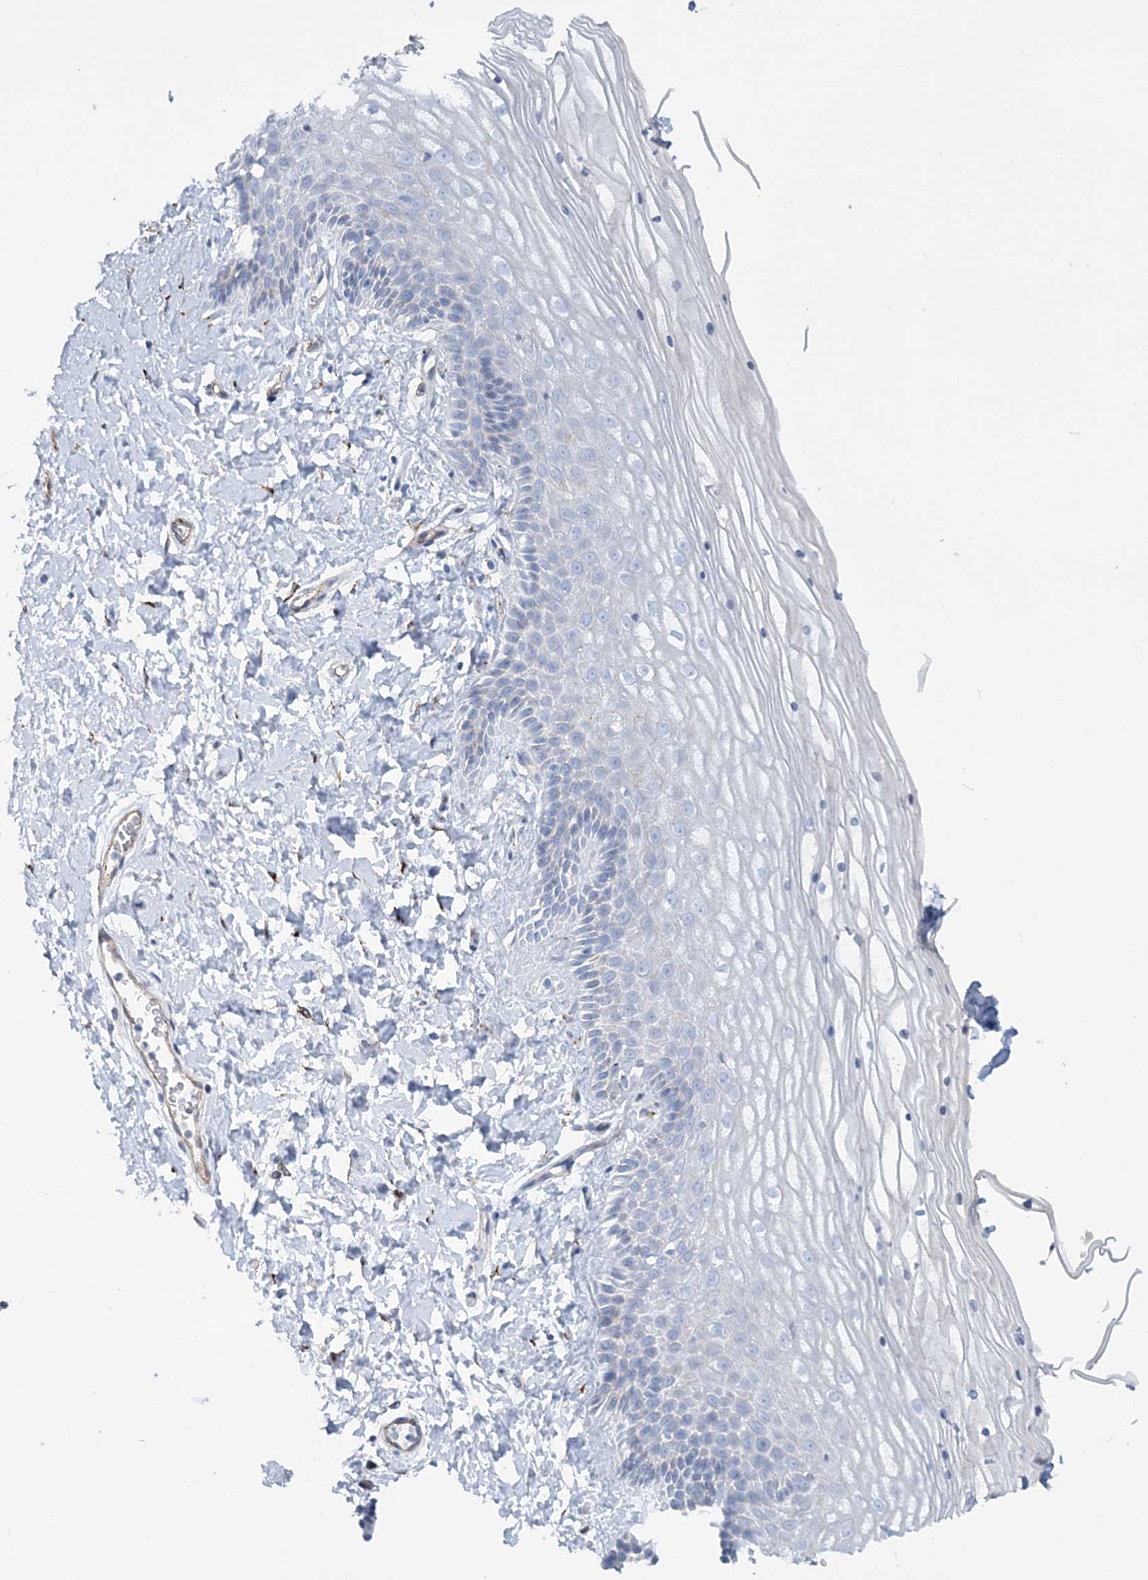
{"staining": {"intensity": "negative", "quantity": "none", "location": "none"}, "tissue": "vagina", "cell_type": "Squamous epithelial cells", "image_type": "normal", "snomed": [{"axis": "morphology", "description": "Normal tissue, NOS"}, {"axis": "topography", "description": "Vagina"}, {"axis": "topography", "description": "Cervix"}], "caption": "The immunohistochemistry histopathology image has no significant expression in squamous epithelial cells of vagina. (Immunohistochemistry, brightfield microscopy, high magnification).", "gene": "RAB11FIP5", "patient": {"sex": "female", "age": 40}}